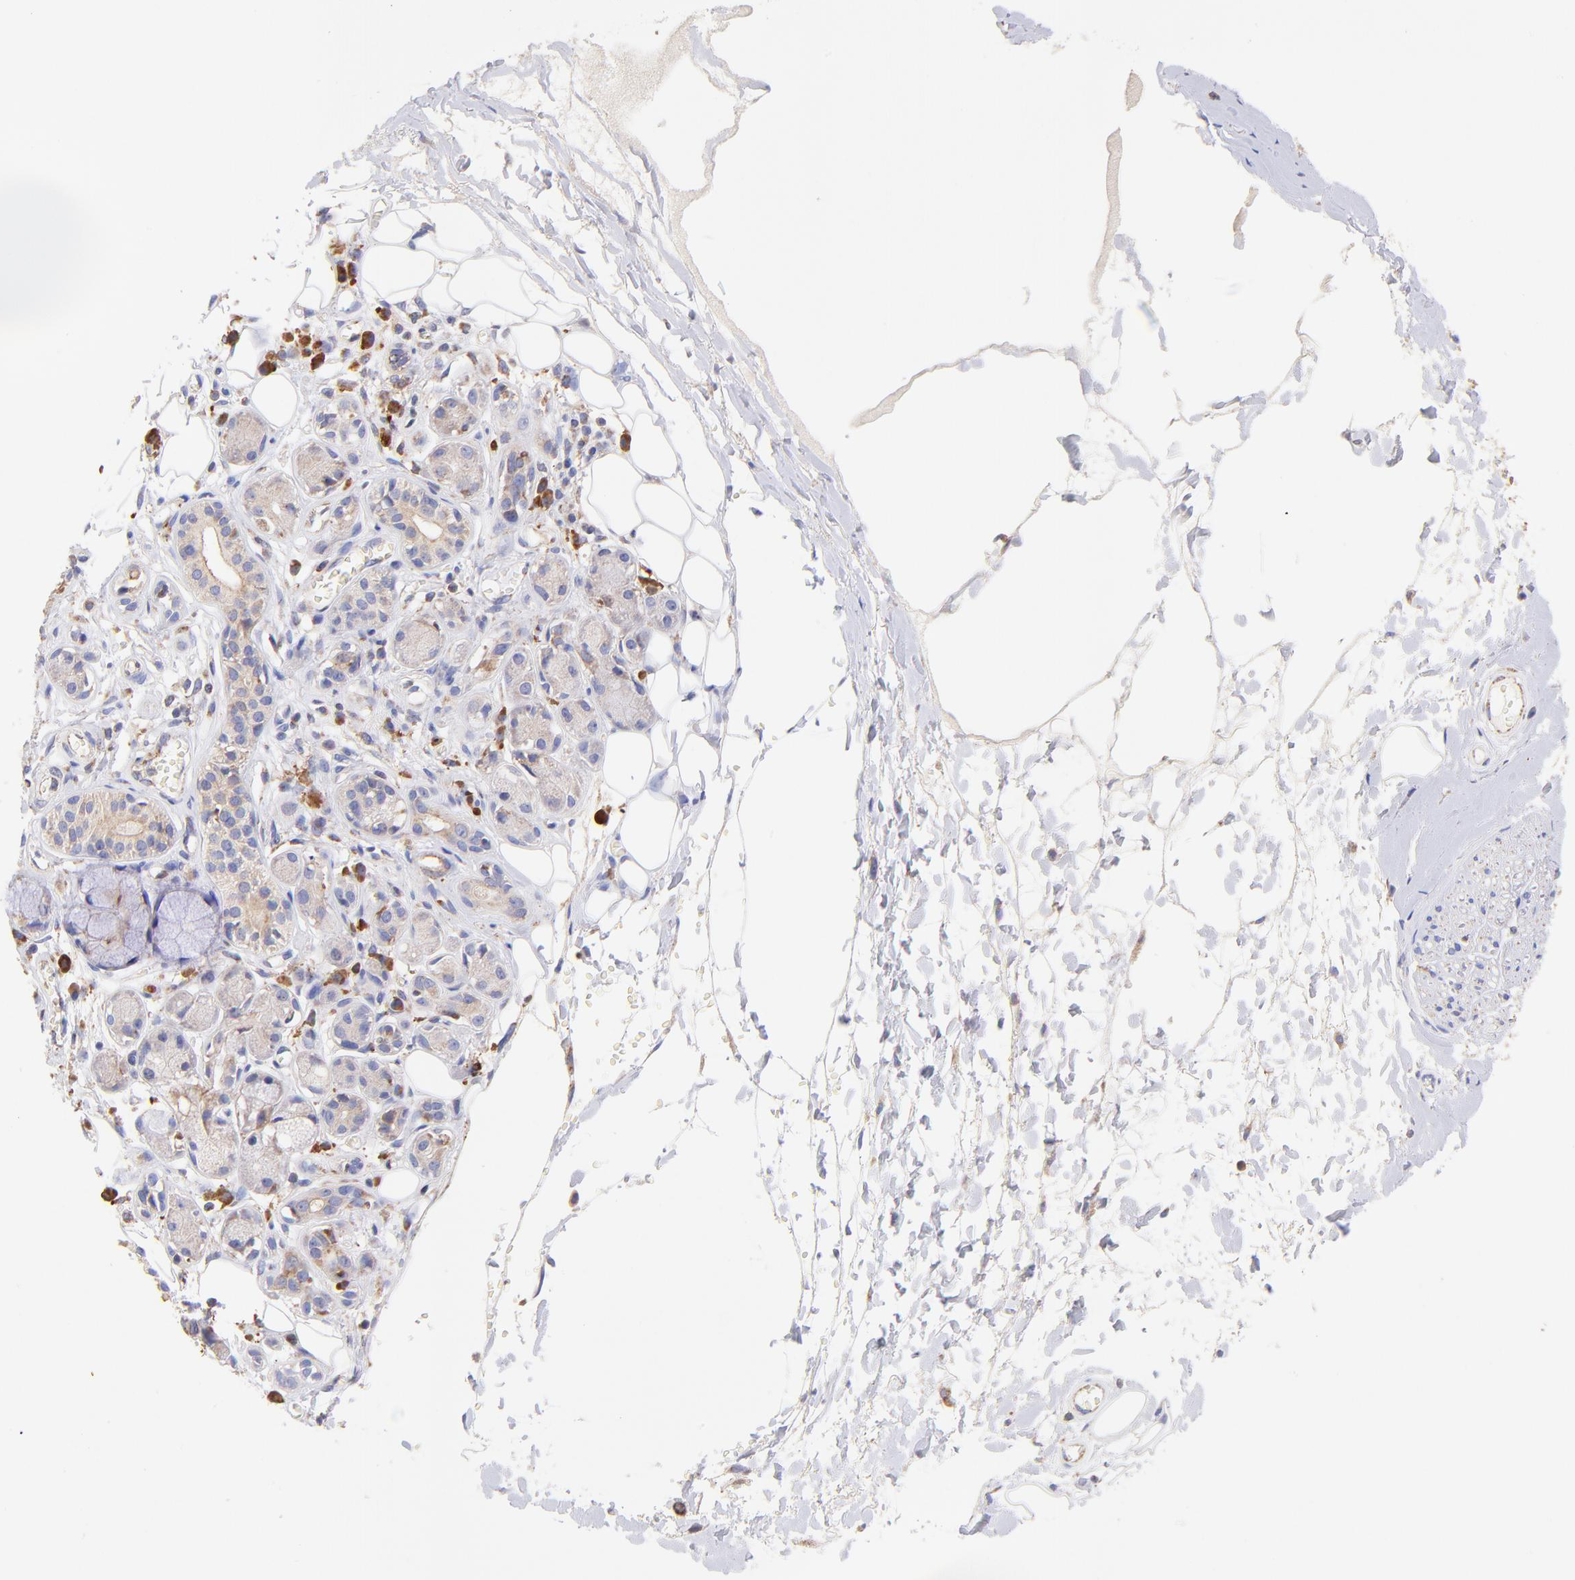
{"staining": {"intensity": "negative", "quantity": "none", "location": "none"}, "tissue": "soft tissue", "cell_type": "Chondrocytes", "image_type": "normal", "snomed": [{"axis": "morphology", "description": "Normal tissue, NOS"}, {"axis": "morphology", "description": "Inflammation, NOS"}, {"axis": "topography", "description": "Salivary gland"}, {"axis": "topography", "description": "Peripheral nerve tissue"}], "caption": "DAB immunohistochemical staining of benign soft tissue shows no significant expression in chondrocytes. The staining was performed using DAB (3,3'-diaminobenzidine) to visualize the protein expression in brown, while the nuclei were stained in blue with hematoxylin (Magnification: 20x).", "gene": "PREX1", "patient": {"sex": "female", "age": 75}}